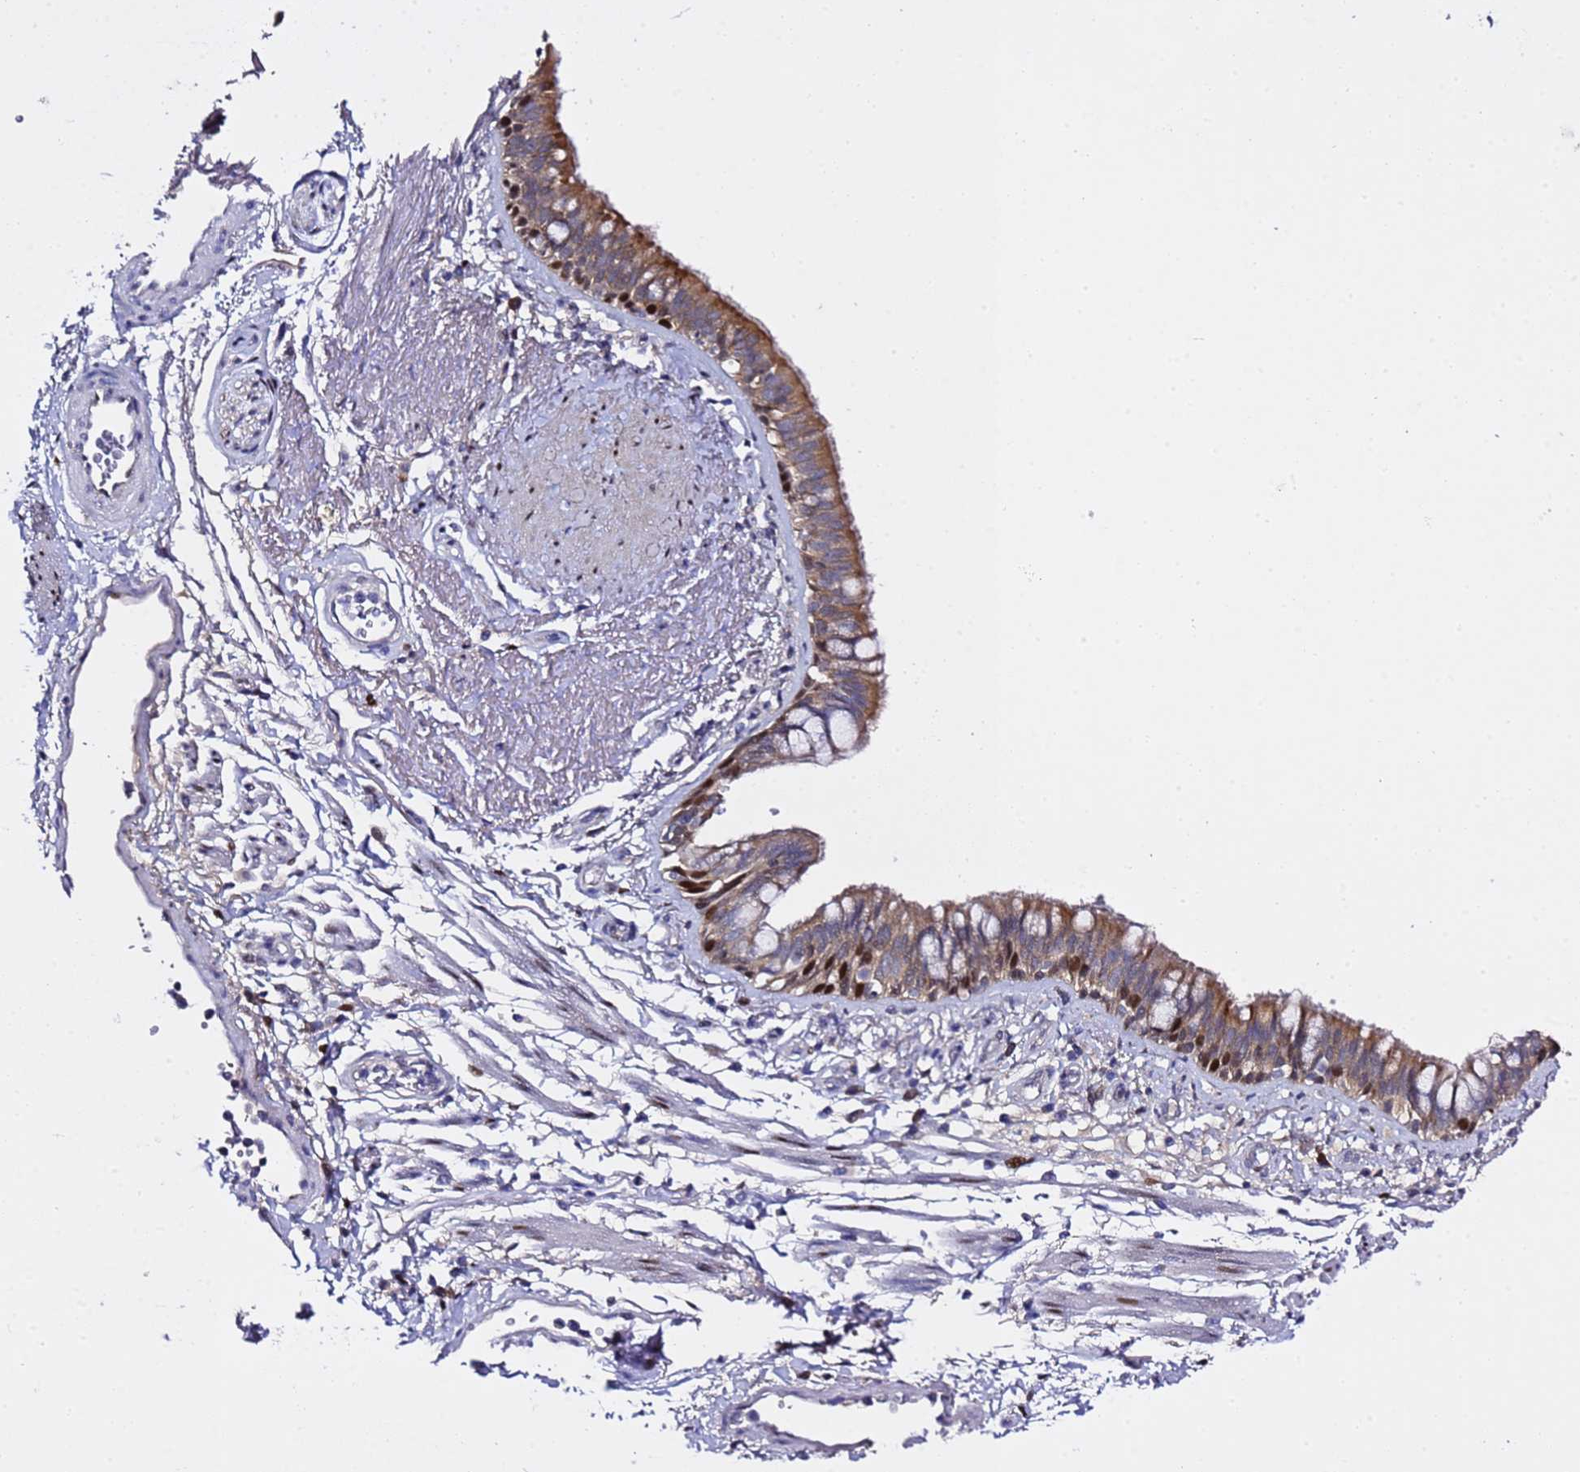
{"staining": {"intensity": "moderate", "quantity": ">75%", "location": "cytoplasmic/membranous,nuclear"}, "tissue": "bronchus", "cell_type": "Respiratory epithelial cells", "image_type": "normal", "snomed": [{"axis": "morphology", "description": "Normal tissue, NOS"}, {"axis": "morphology", "description": "Neoplasm, uncertain whether benign or malignant"}, {"axis": "topography", "description": "Bronchus"}, {"axis": "topography", "description": "Lung"}], "caption": "Immunohistochemical staining of unremarkable bronchus reveals medium levels of moderate cytoplasmic/membranous,nuclear positivity in approximately >75% of respiratory epithelial cells.", "gene": "ALG3", "patient": {"sex": "male", "age": 55}}